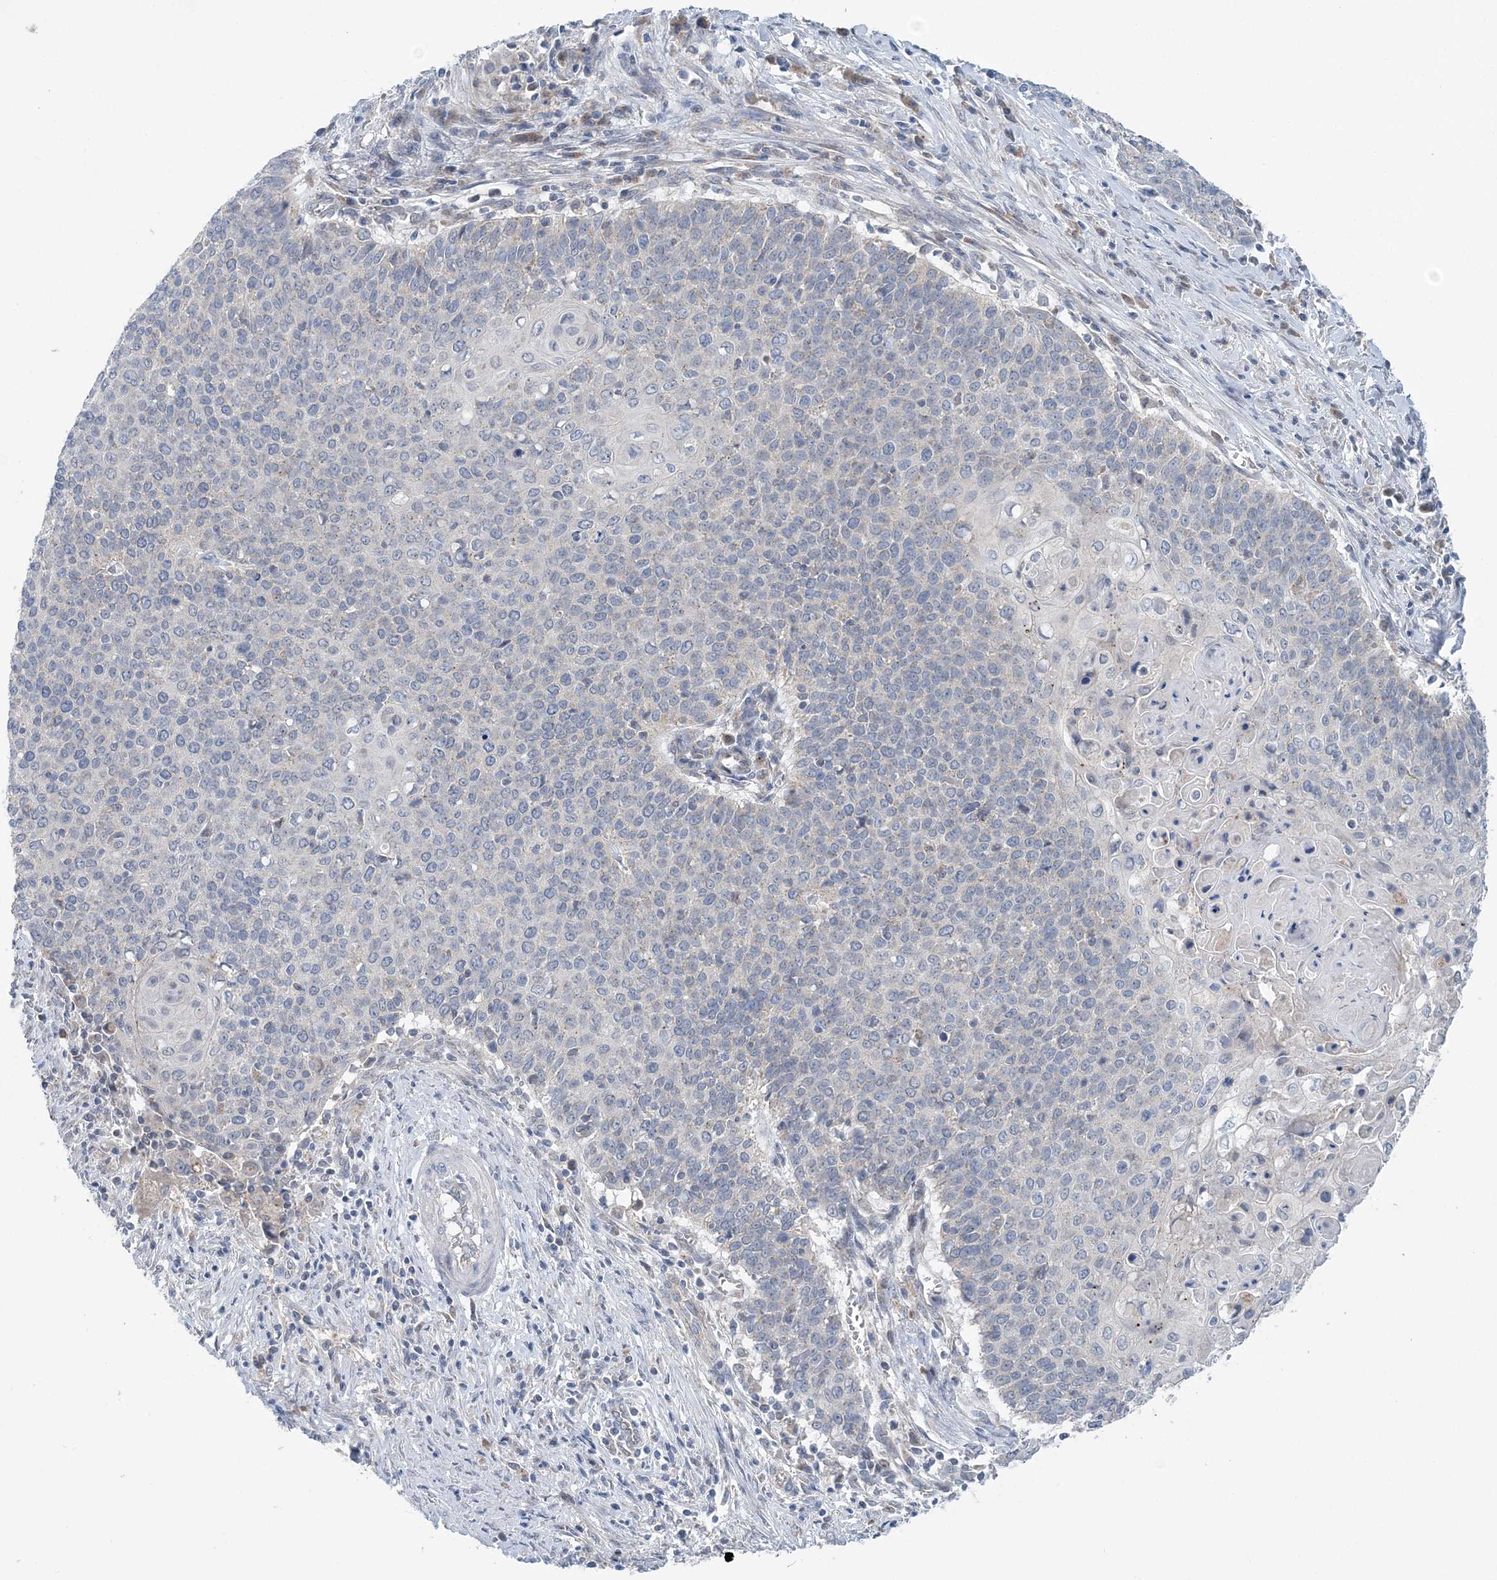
{"staining": {"intensity": "negative", "quantity": "none", "location": "none"}, "tissue": "cervical cancer", "cell_type": "Tumor cells", "image_type": "cancer", "snomed": [{"axis": "morphology", "description": "Squamous cell carcinoma, NOS"}, {"axis": "topography", "description": "Cervix"}], "caption": "This is a image of immunohistochemistry (IHC) staining of cervical squamous cell carcinoma, which shows no staining in tumor cells. The staining was performed using DAB to visualize the protein expression in brown, while the nuclei were stained in blue with hematoxylin (Magnification: 20x).", "gene": "COPE", "patient": {"sex": "female", "age": 39}}